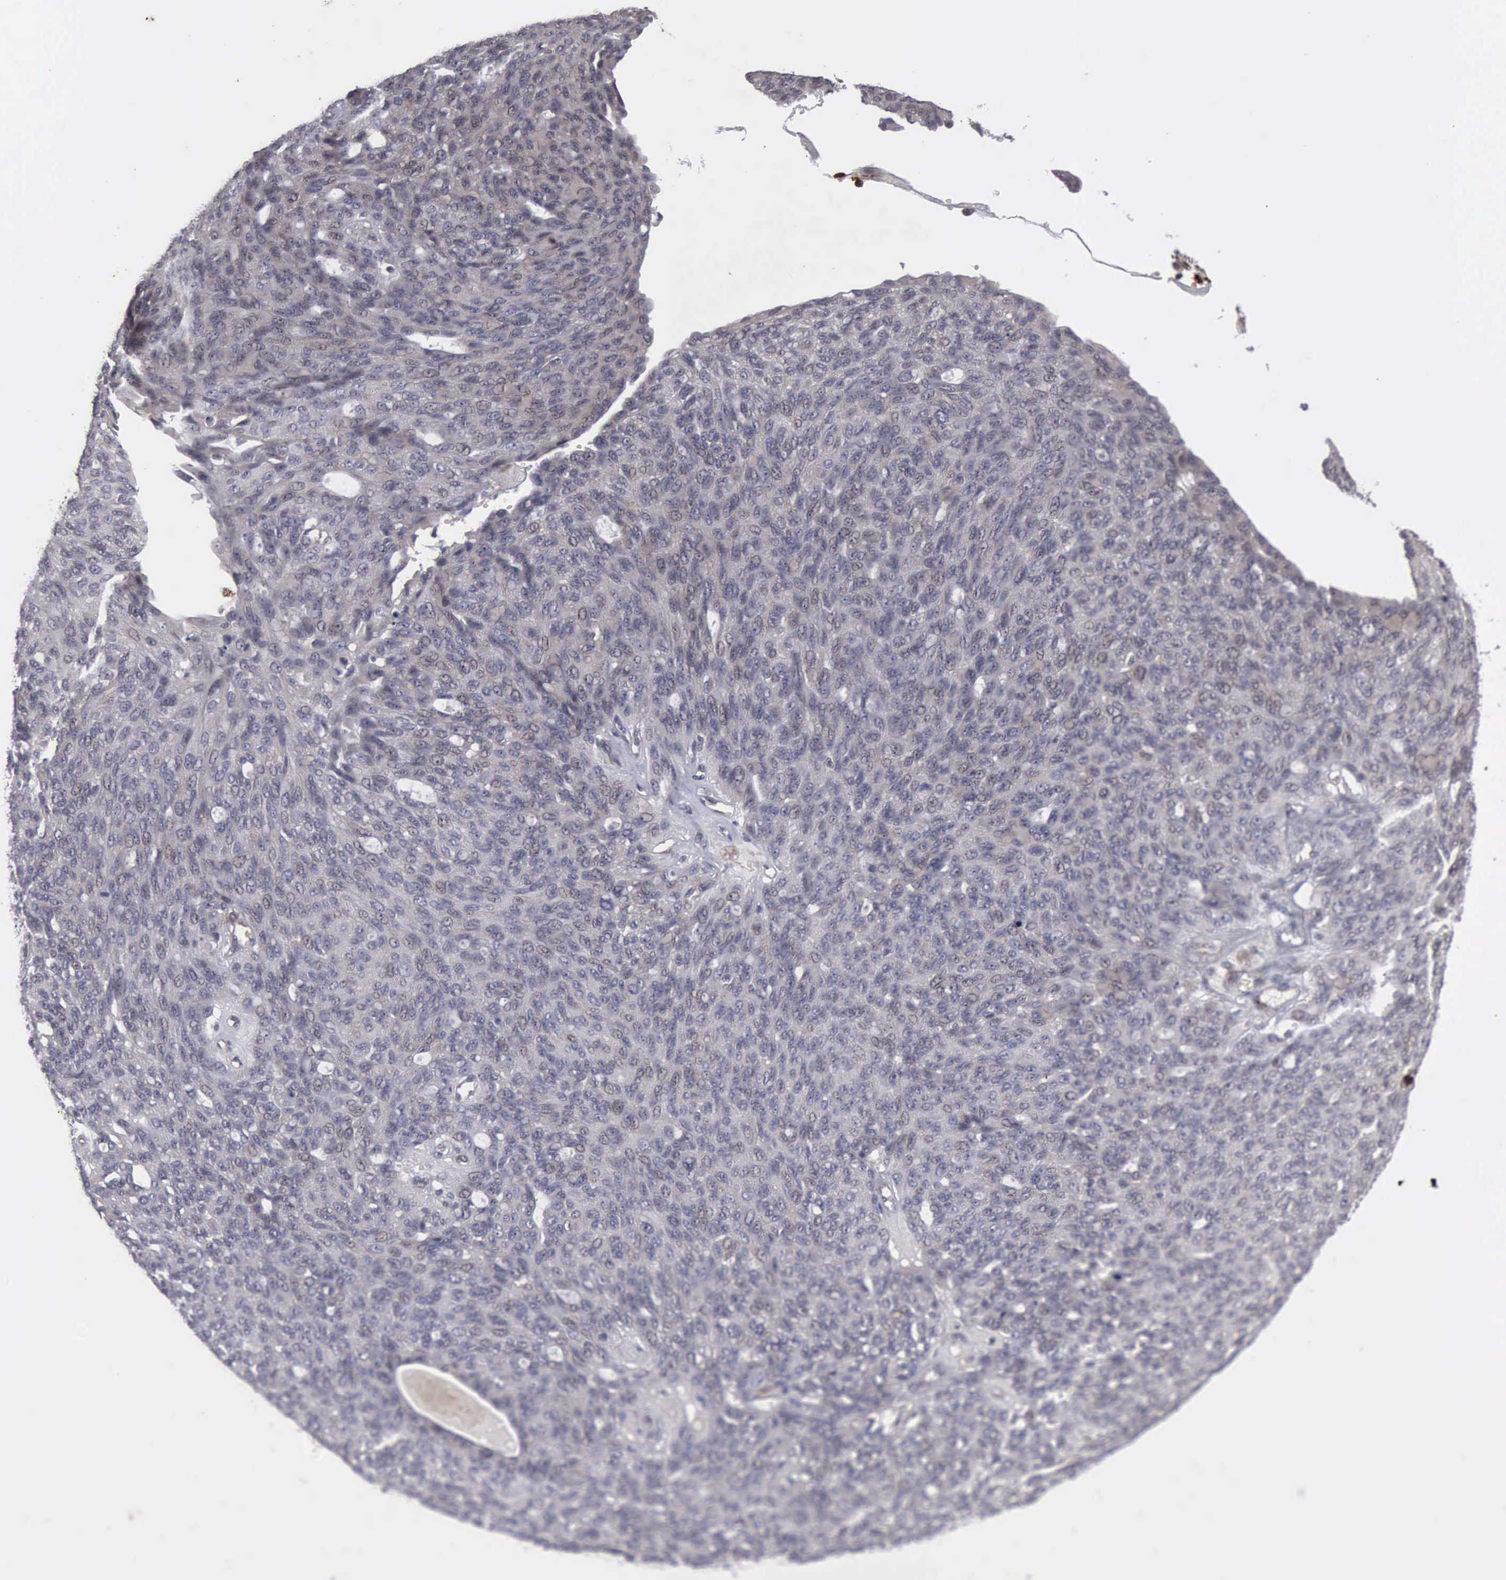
{"staining": {"intensity": "negative", "quantity": "none", "location": "none"}, "tissue": "ovarian cancer", "cell_type": "Tumor cells", "image_type": "cancer", "snomed": [{"axis": "morphology", "description": "Carcinoma, endometroid"}, {"axis": "topography", "description": "Ovary"}], "caption": "Immunohistochemistry of ovarian cancer exhibits no positivity in tumor cells.", "gene": "MMP9", "patient": {"sex": "female", "age": 60}}